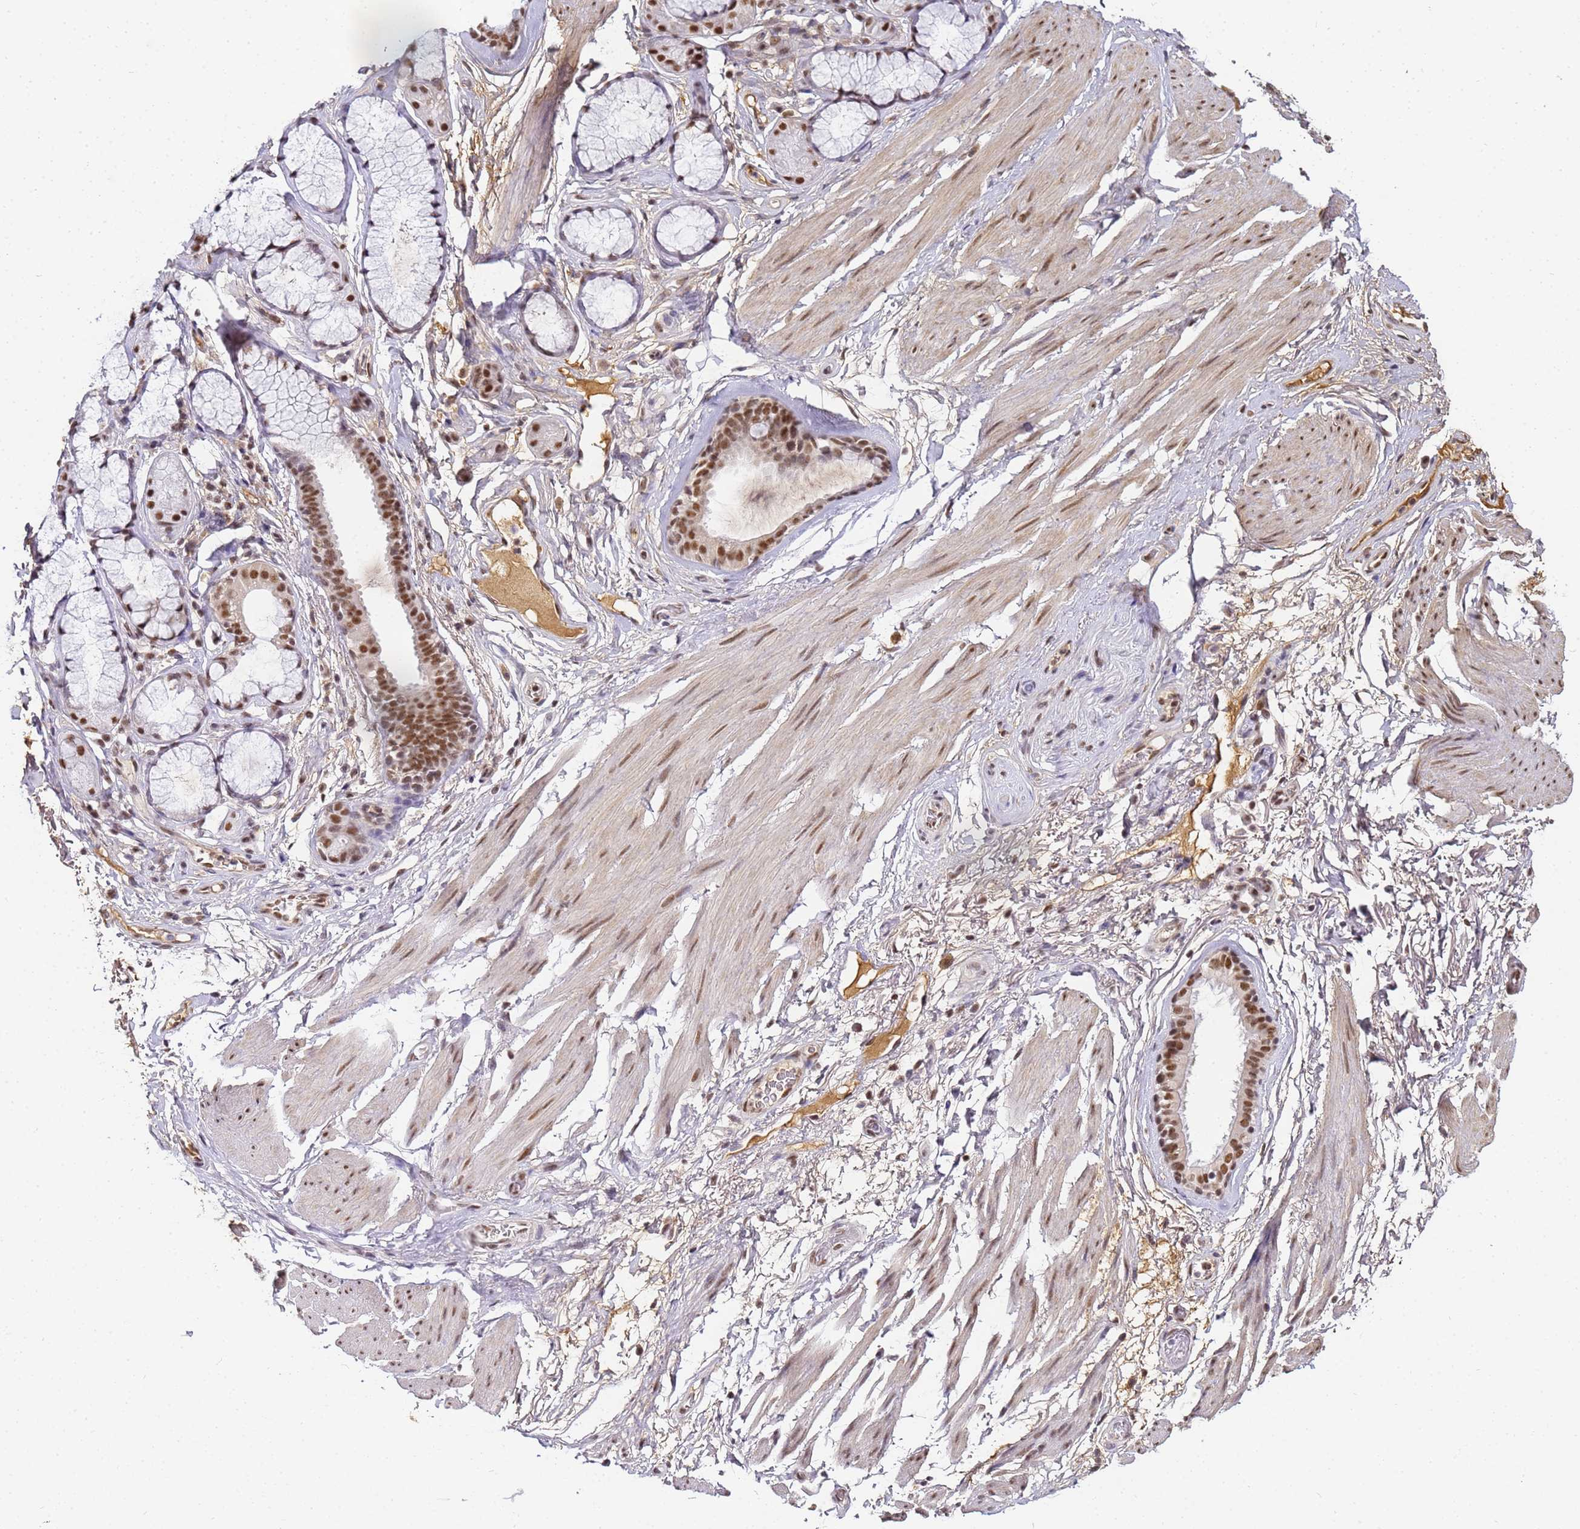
{"staining": {"intensity": "weak", "quantity": "<25%", "location": "nuclear"}, "tissue": "adipose tissue", "cell_type": "Adipocytes", "image_type": "normal", "snomed": [{"axis": "morphology", "description": "Normal tissue, NOS"}, {"axis": "topography", "description": "Cartilage tissue"}], "caption": "The micrograph demonstrates no significant positivity in adipocytes of adipose tissue. (Stains: DAB (3,3'-diaminobenzidine) immunohistochemistry (IHC) with hematoxylin counter stain, Microscopy: brightfield microscopy at high magnification).", "gene": "RBM12", "patient": {"sex": "female", "age": 63}}